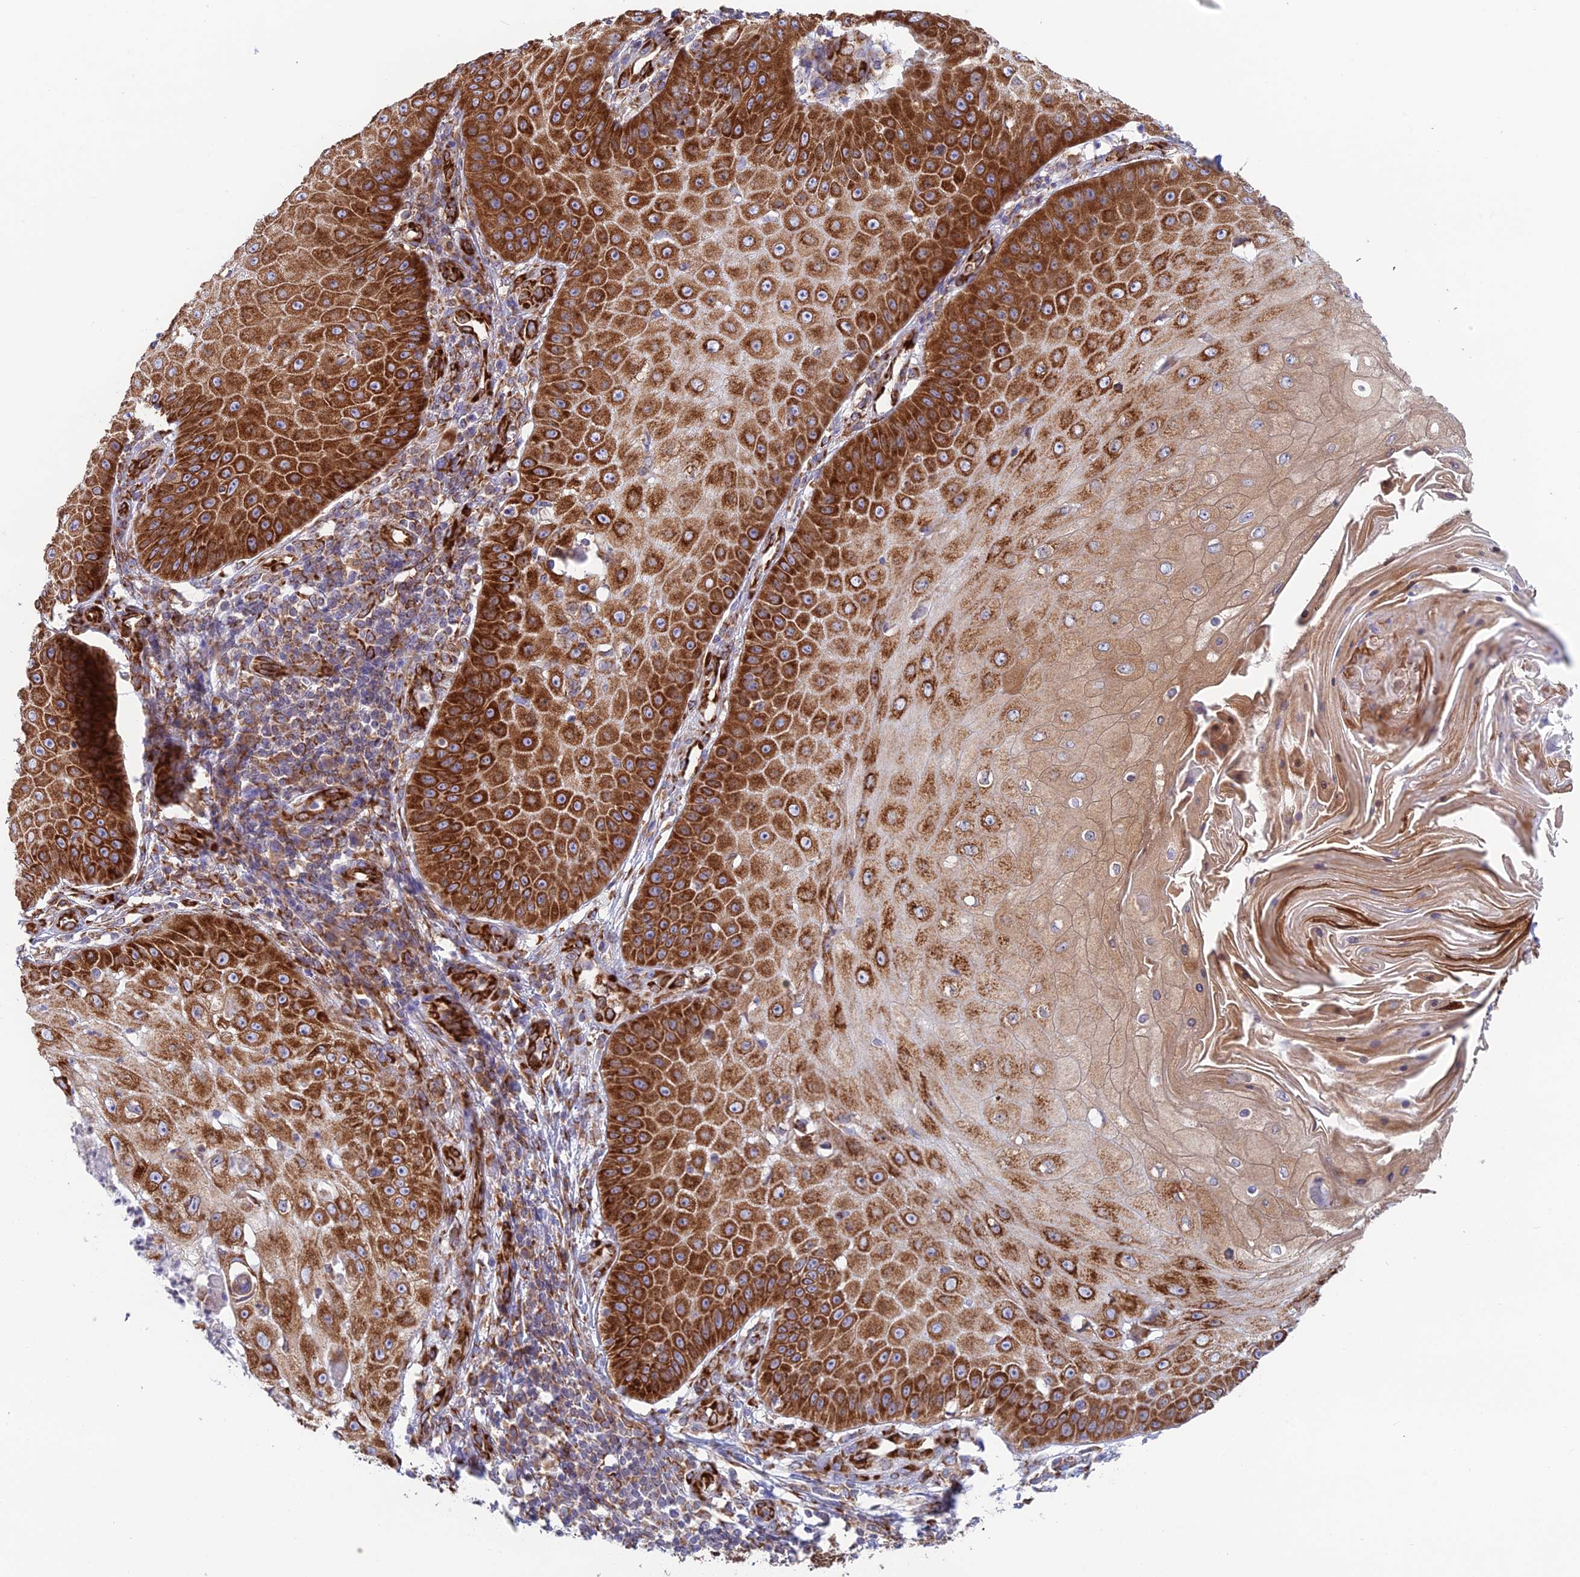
{"staining": {"intensity": "strong", "quantity": ">75%", "location": "cytoplasmic/membranous"}, "tissue": "skin cancer", "cell_type": "Tumor cells", "image_type": "cancer", "snomed": [{"axis": "morphology", "description": "Squamous cell carcinoma, NOS"}, {"axis": "topography", "description": "Skin"}], "caption": "The image displays immunohistochemical staining of squamous cell carcinoma (skin). There is strong cytoplasmic/membranous staining is seen in approximately >75% of tumor cells.", "gene": "CCDC69", "patient": {"sex": "male", "age": 70}}